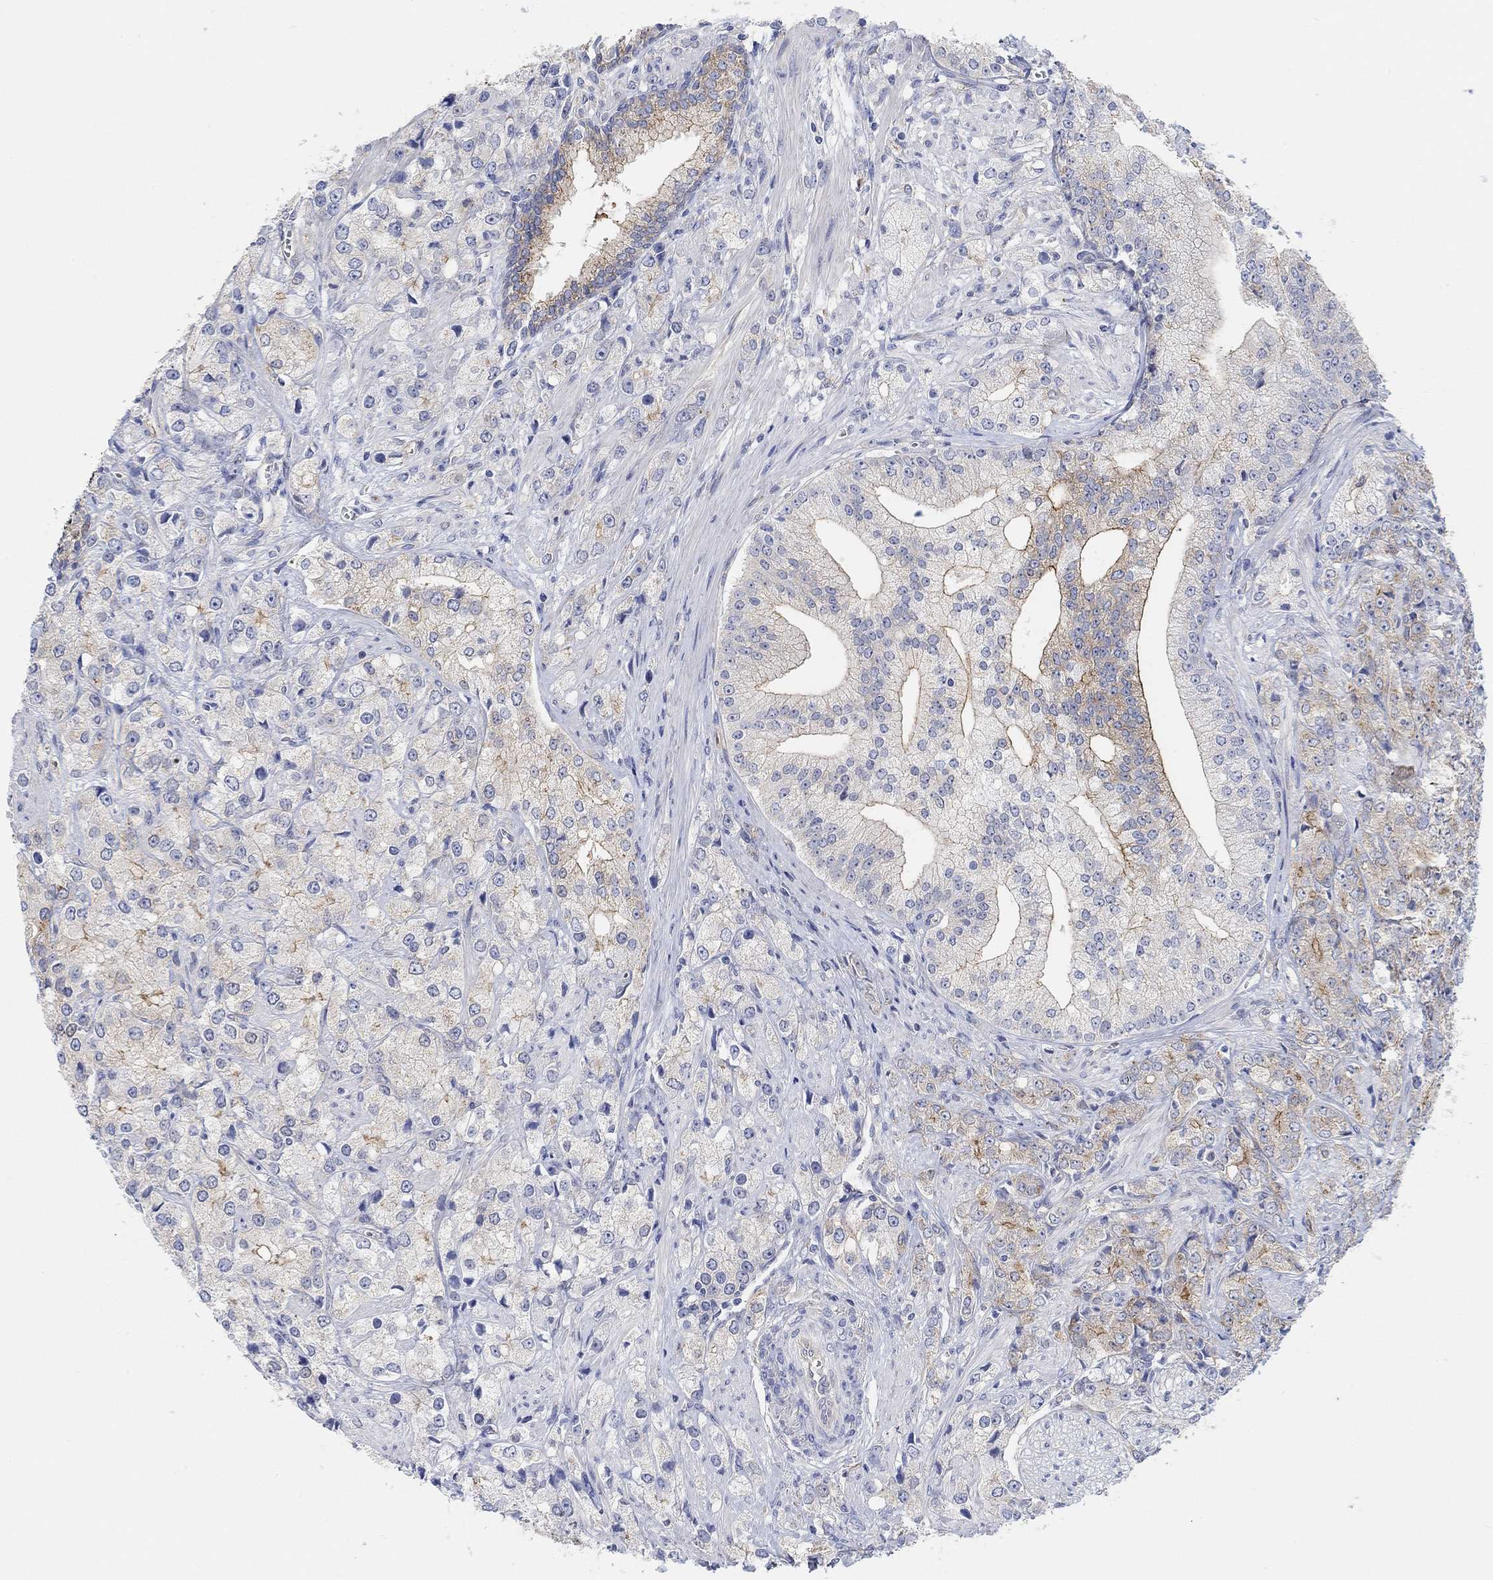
{"staining": {"intensity": "moderate", "quantity": "<25%", "location": "cytoplasmic/membranous"}, "tissue": "prostate cancer", "cell_type": "Tumor cells", "image_type": "cancer", "snomed": [{"axis": "morphology", "description": "Adenocarcinoma, NOS"}, {"axis": "topography", "description": "Prostate and seminal vesicle, NOS"}, {"axis": "topography", "description": "Prostate"}], "caption": "This is an image of immunohistochemistry (IHC) staining of adenocarcinoma (prostate), which shows moderate positivity in the cytoplasmic/membranous of tumor cells.", "gene": "RGS1", "patient": {"sex": "male", "age": 68}}